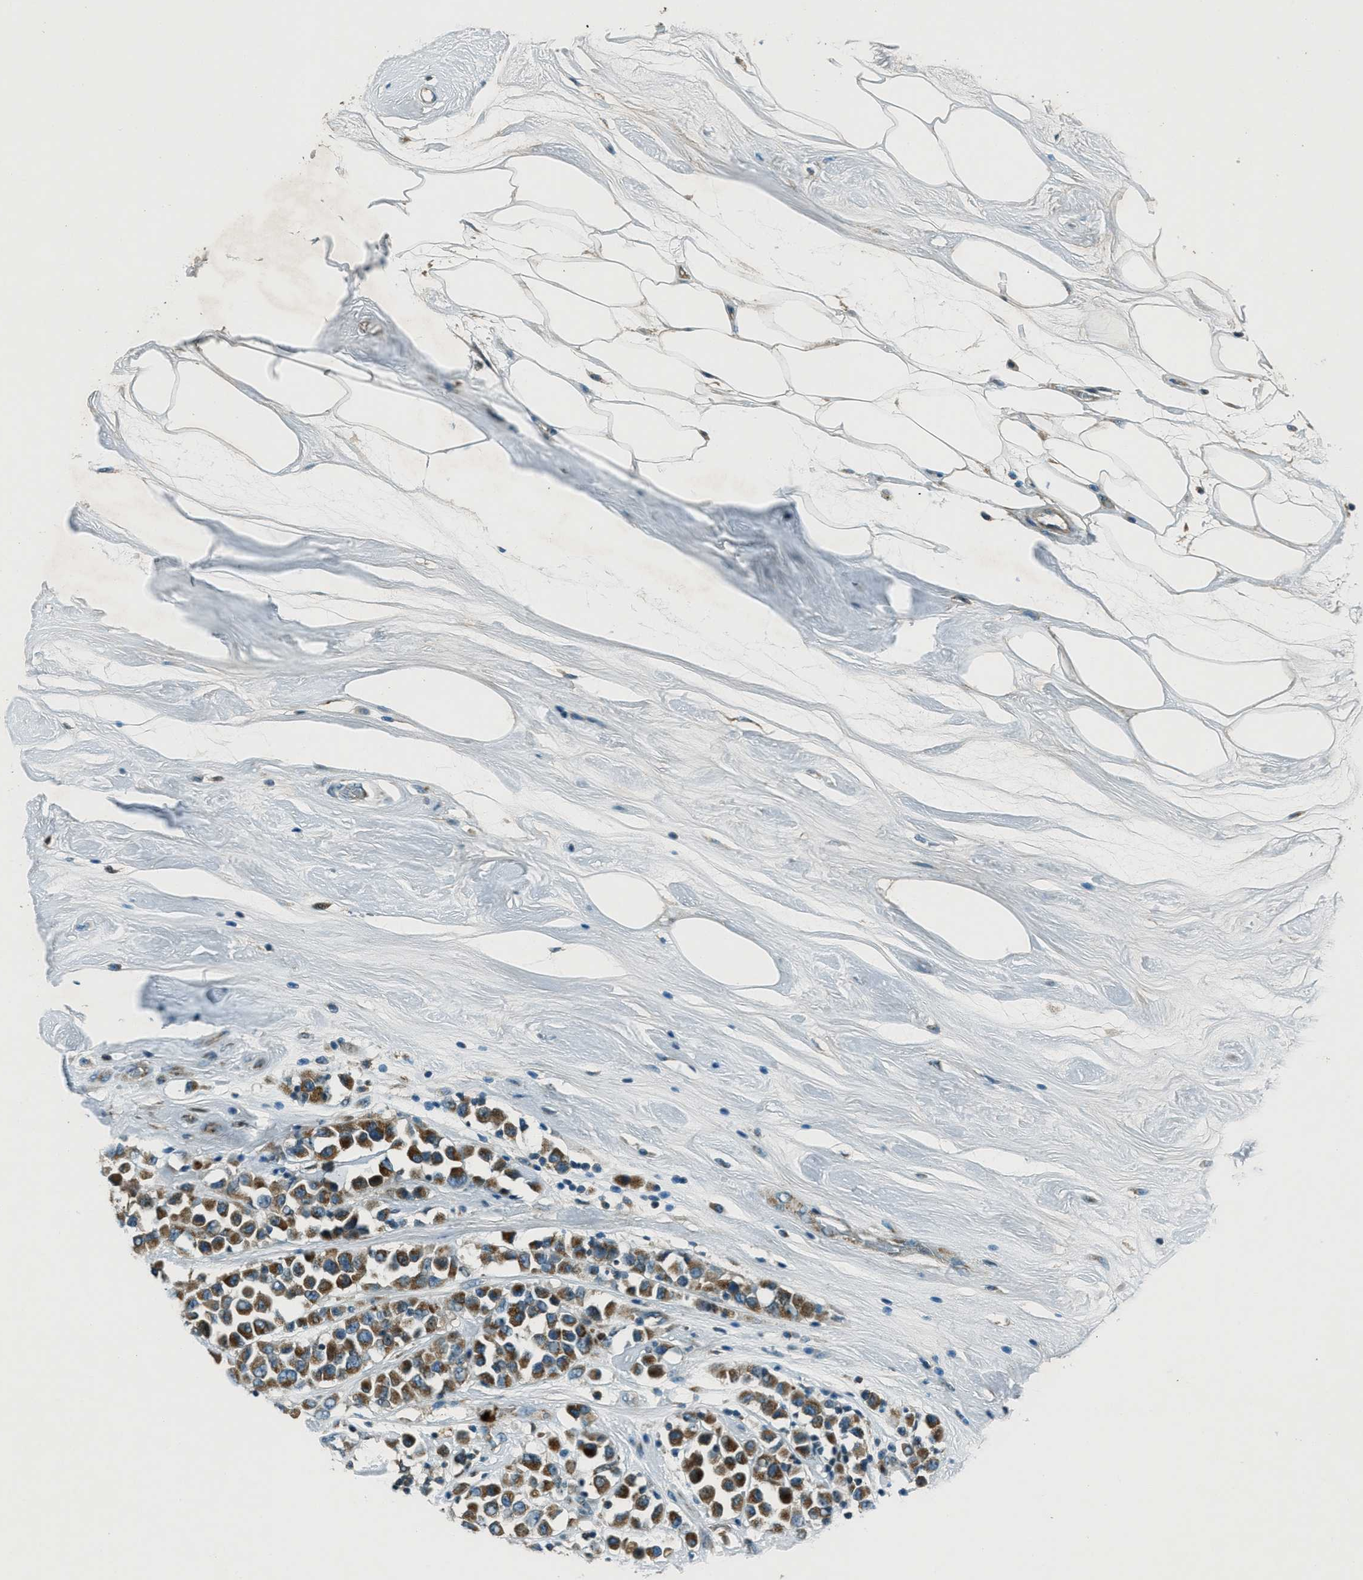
{"staining": {"intensity": "strong", "quantity": ">75%", "location": "cytoplasmic/membranous"}, "tissue": "breast cancer", "cell_type": "Tumor cells", "image_type": "cancer", "snomed": [{"axis": "morphology", "description": "Duct carcinoma"}, {"axis": "topography", "description": "Breast"}], "caption": "Immunohistochemical staining of human breast invasive ductal carcinoma exhibits high levels of strong cytoplasmic/membranous staining in about >75% of tumor cells.", "gene": "FAR1", "patient": {"sex": "female", "age": 61}}